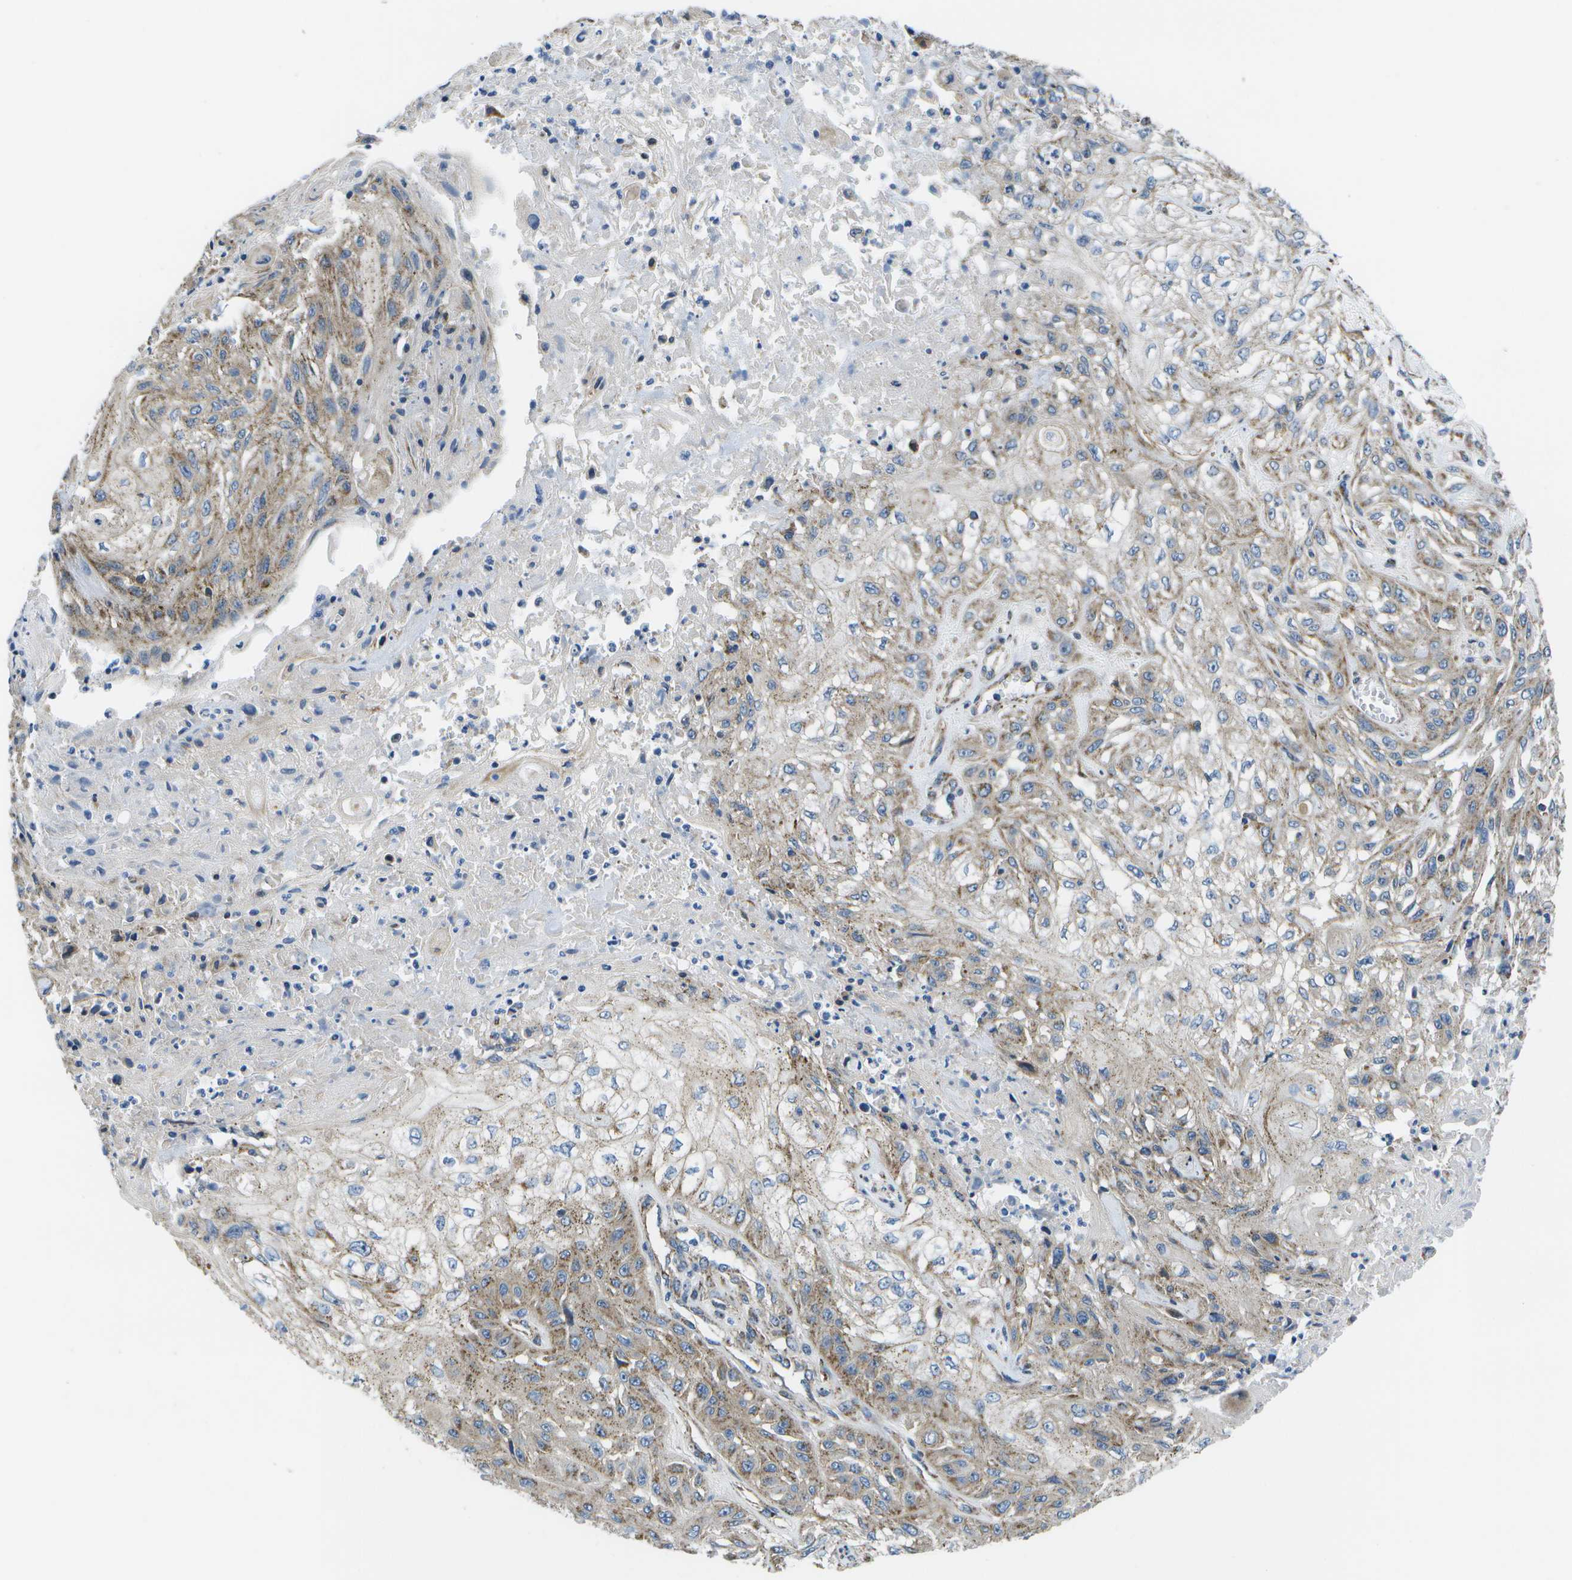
{"staining": {"intensity": "weak", "quantity": "<25%", "location": "cytoplasmic/membranous"}, "tissue": "skin cancer", "cell_type": "Tumor cells", "image_type": "cancer", "snomed": [{"axis": "morphology", "description": "Squamous cell carcinoma, NOS"}, {"axis": "morphology", "description": "Squamous cell carcinoma, metastatic, NOS"}, {"axis": "topography", "description": "Skin"}, {"axis": "topography", "description": "Lymph node"}], "caption": "There is no significant expression in tumor cells of skin metastatic squamous cell carcinoma.", "gene": "MVK", "patient": {"sex": "male", "age": 75}}